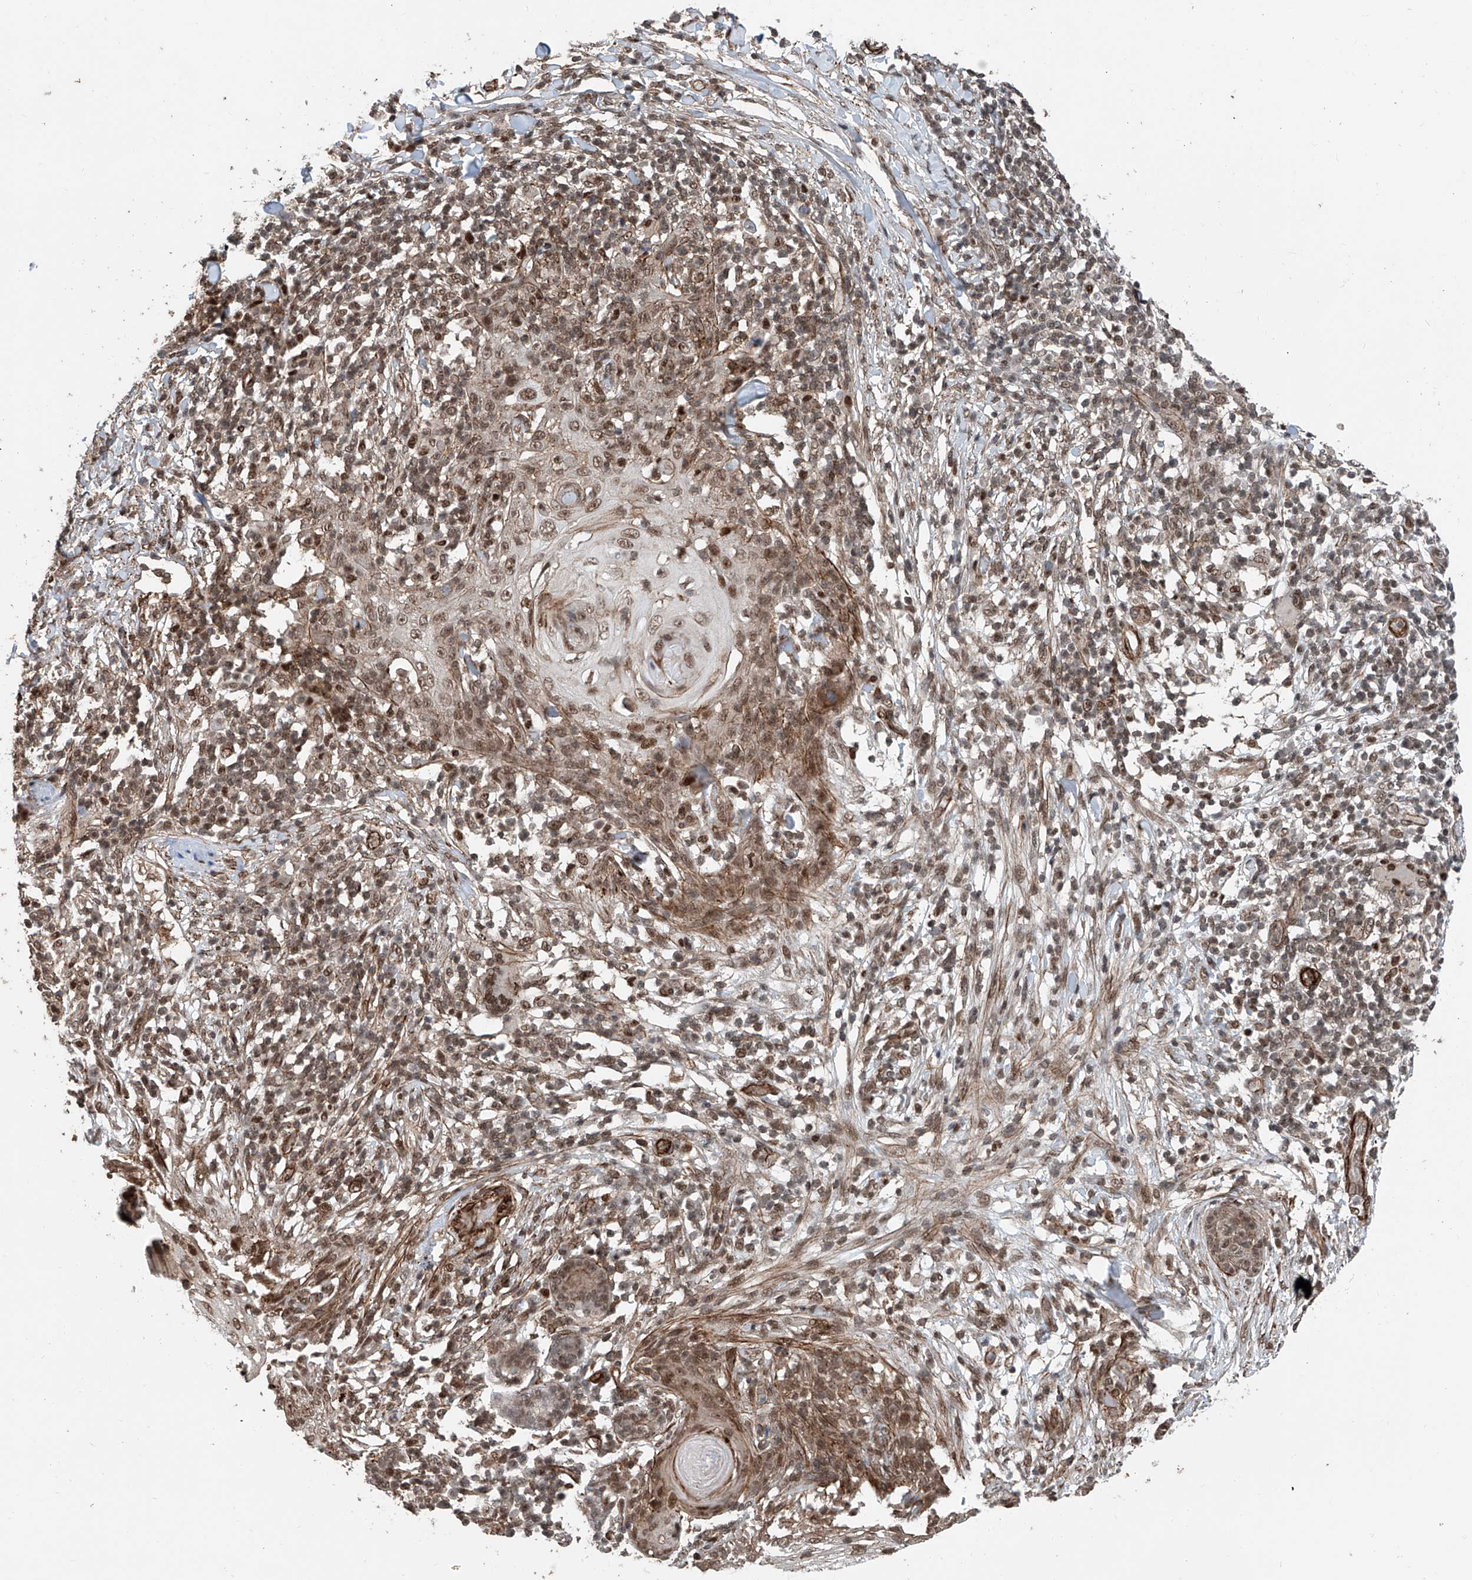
{"staining": {"intensity": "moderate", "quantity": ">75%", "location": "nuclear"}, "tissue": "skin cancer", "cell_type": "Tumor cells", "image_type": "cancer", "snomed": [{"axis": "morphology", "description": "Squamous cell carcinoma, NOS"}, {"axis": "topography", "description": "Skin"}], "caption": "Skin cancer (squamous cell carcinoma) was stained to show a protein in brown. There is medium levels of moderate nuclear positivity in about >75% of tumor cells.", "gene": "SDE2", "patient": {"sex": "female", "age": 88}}